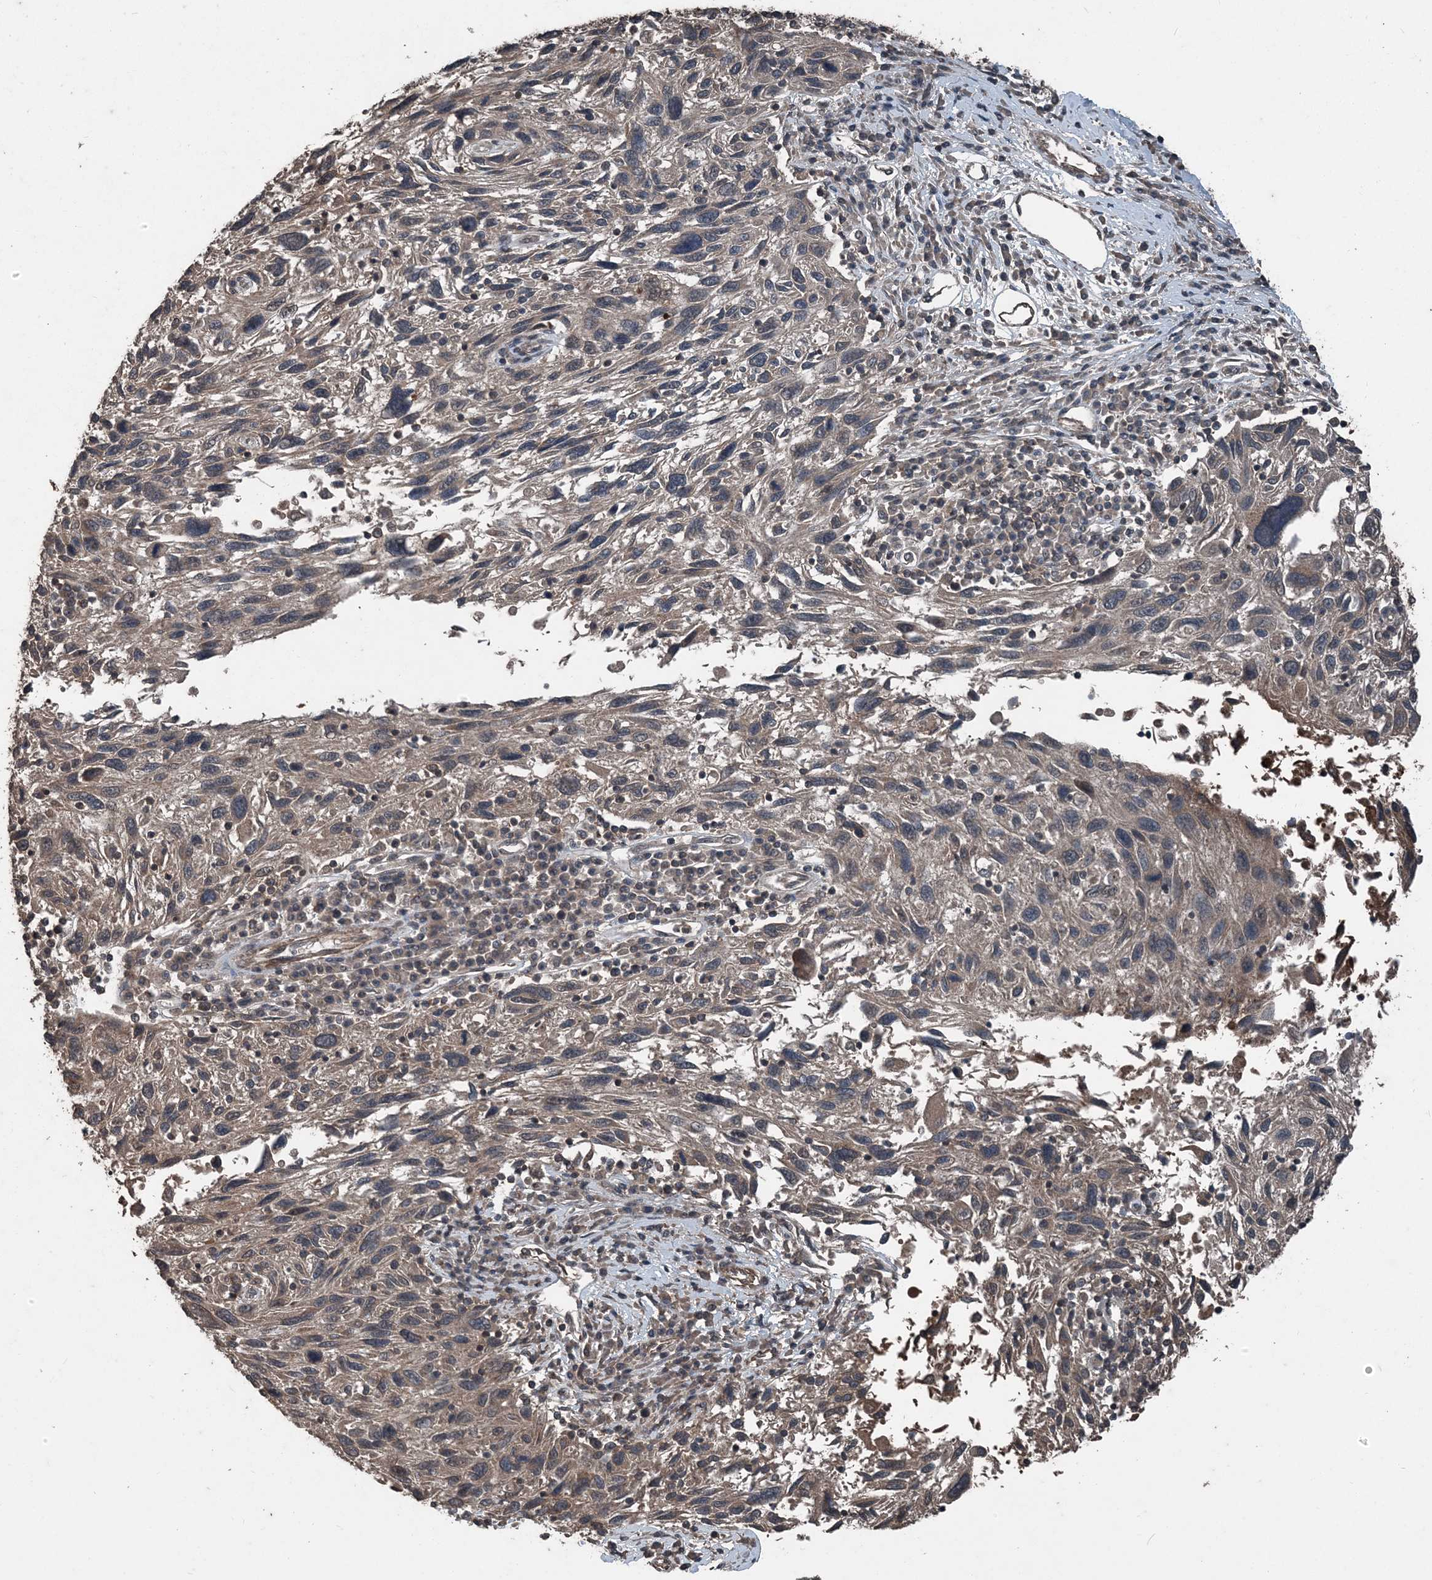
{"staining": {"intensity": "weak", "quantity": "<25%", "location": "cytoplasmic/membranous"}, "tissue": "melanoma", "cell_type": "Tumor cells", "image_type": "cancer", "snomed": [{"axis": "morphology", "description": "Malignant melanoma, NOS"}, {"axis": "topography", "description": "Skin"}], "caption": "A high-resolution image shows IHC staining of malignant melanoma, which demonstrates no significant expression in tumor cells.", "gene": "CFL1", "patient": {"sex": "male", "age": 53}}